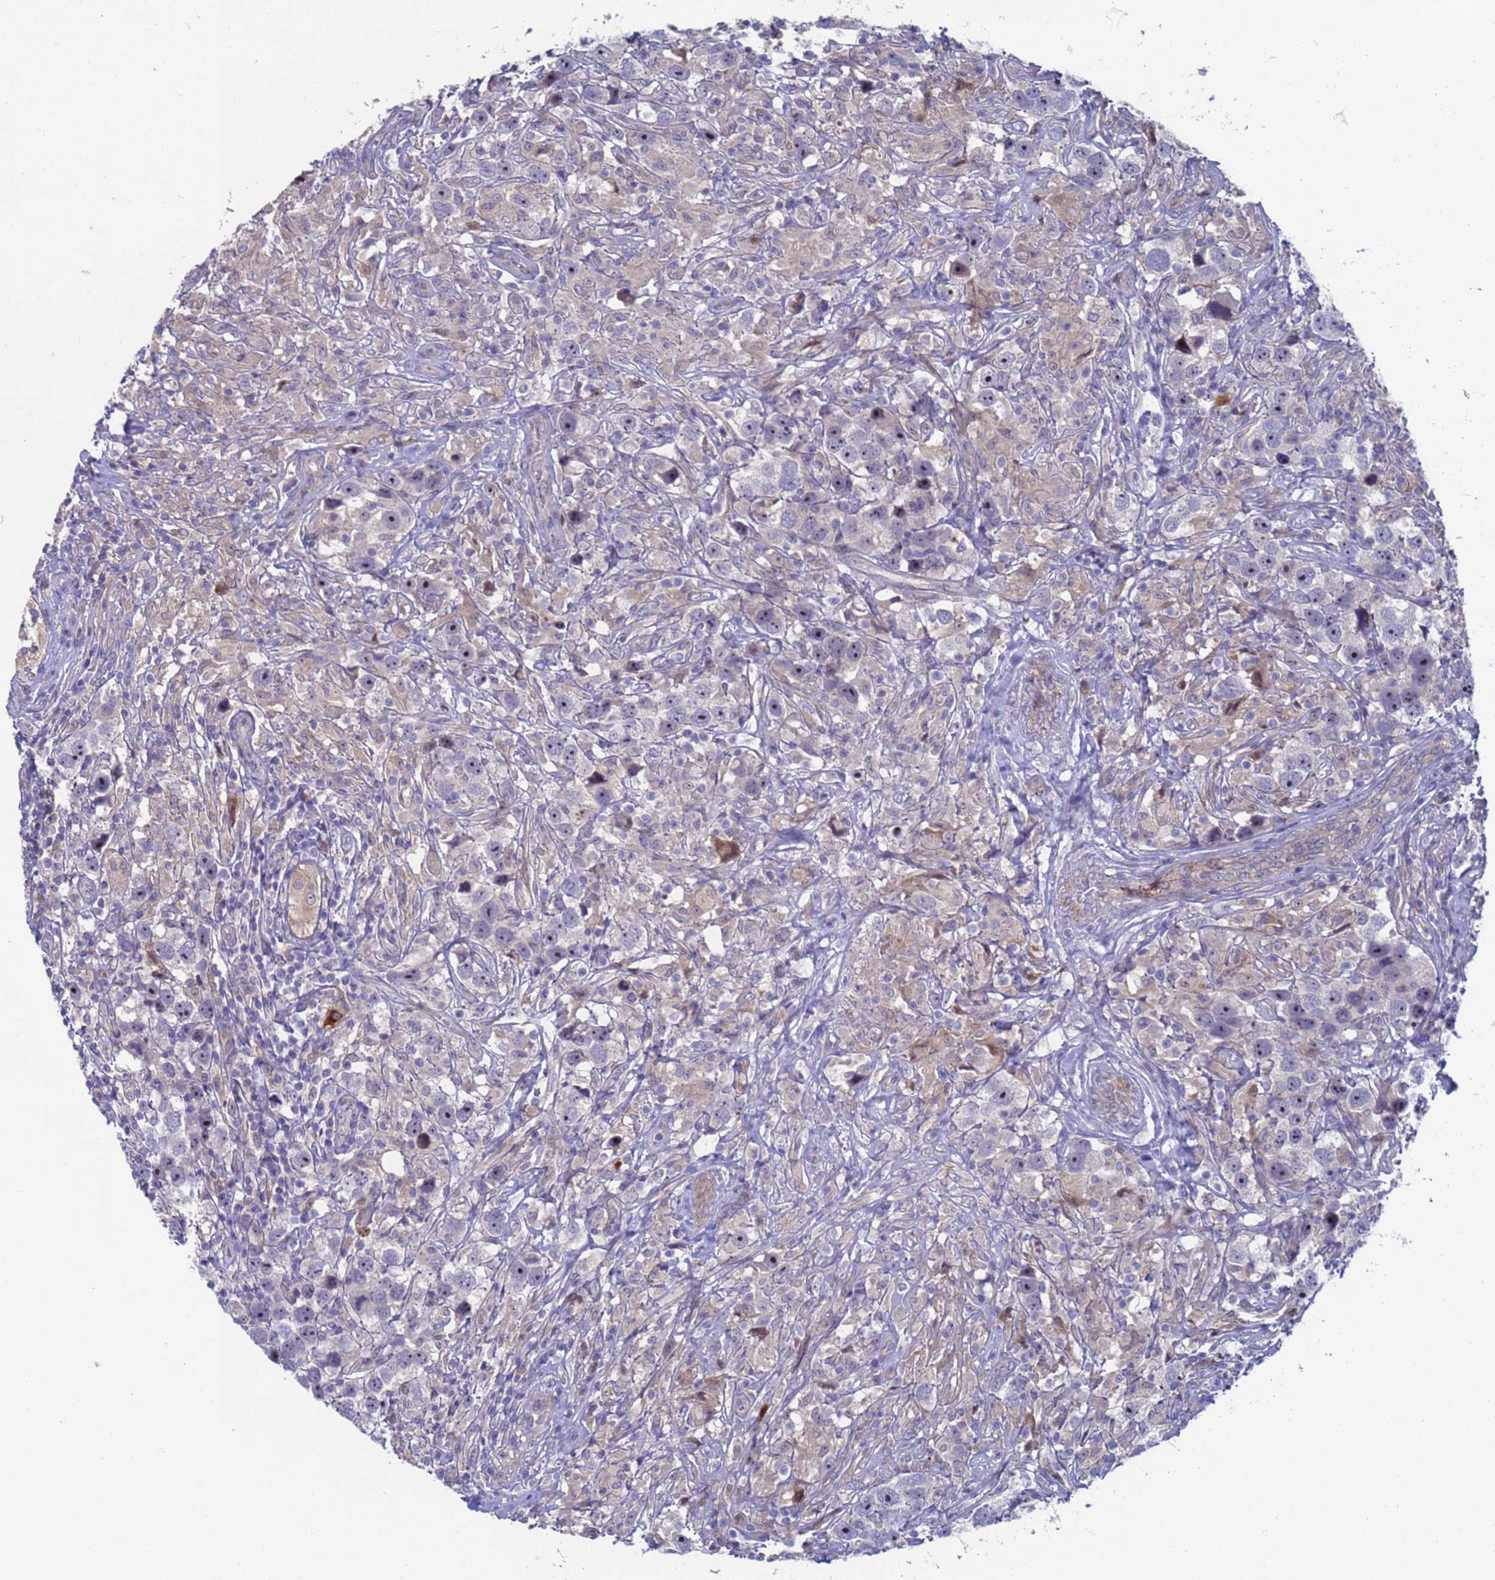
{"staining": {"intensity": "moderate", "quantity": "<25%", "location": "nuclear"}, "tissue": "testis cancer", "cell_type": "Tumor cells", "image_type": "cancer", "snomed": [{"axis": "morphology", "description": "Seminoma, NOS"}, {"axis": "topography", "description": "Testis"}], "caption": "IHC of human testis seminoma displays low levels of moderate nuclear expression in about <25% of tumor cells.", "gene": "ENOSF1", "patient": {"sex": "male", "age": 49}}